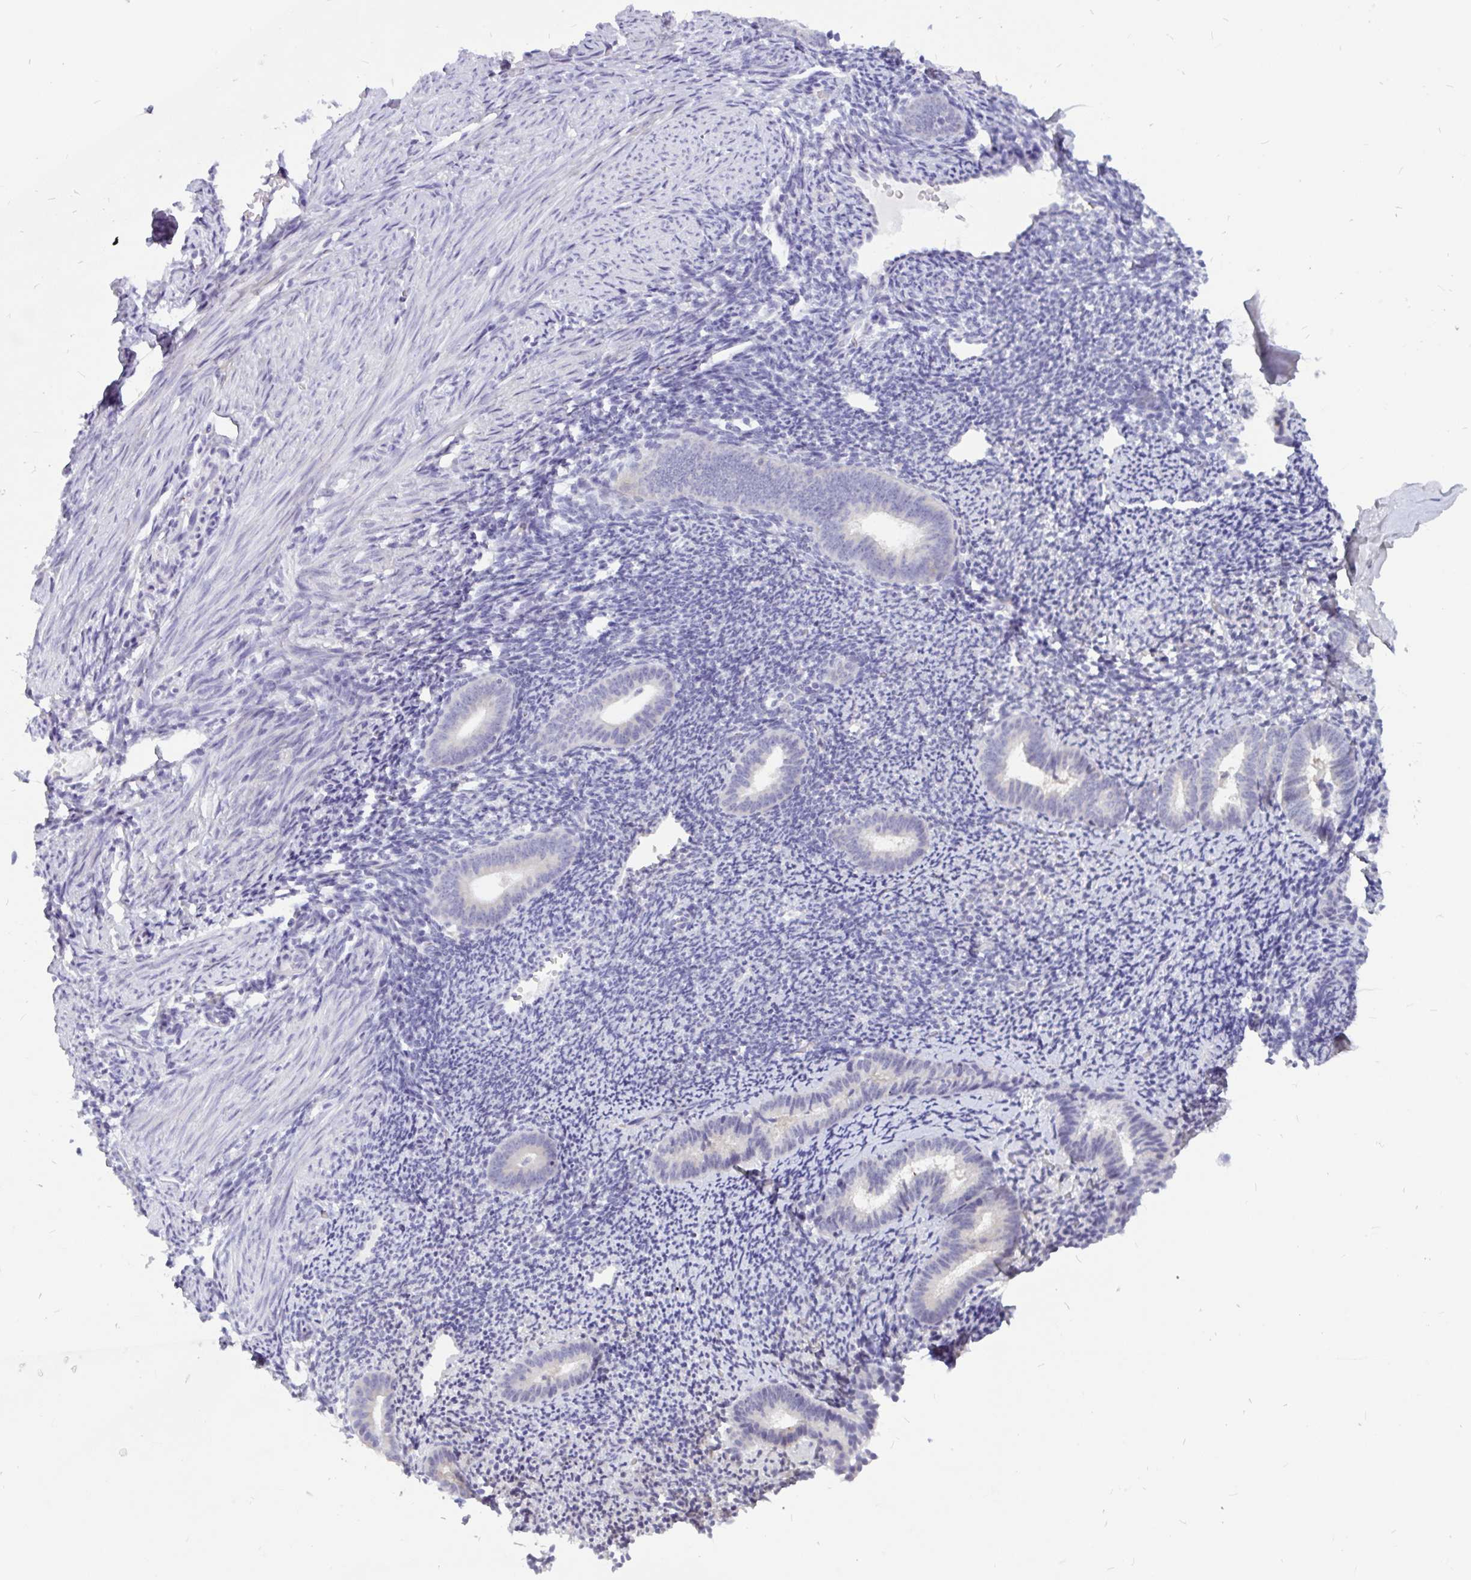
{"staining": {"intensity": "negative", "quantity": "none", "location": "none"}, "tissue": "endometrium", "cell_type": "Cells in endometrial stroma", "image_type": "normal", "snomed": [{"axis": "morphology", "description": "Normal tissue, NOS"}, {"axis": "topography", "description": "Endometrium"}], "caption": "The immunohistochemistry (IHC) histopathology image has no significant positivity in cells in endometrial stroma of endometrium. (Immunohistochemistry, brightfield microscopy, high magnification).", "gene": "KIAA2013", "patient": {"sex": "female", "age": 39}}